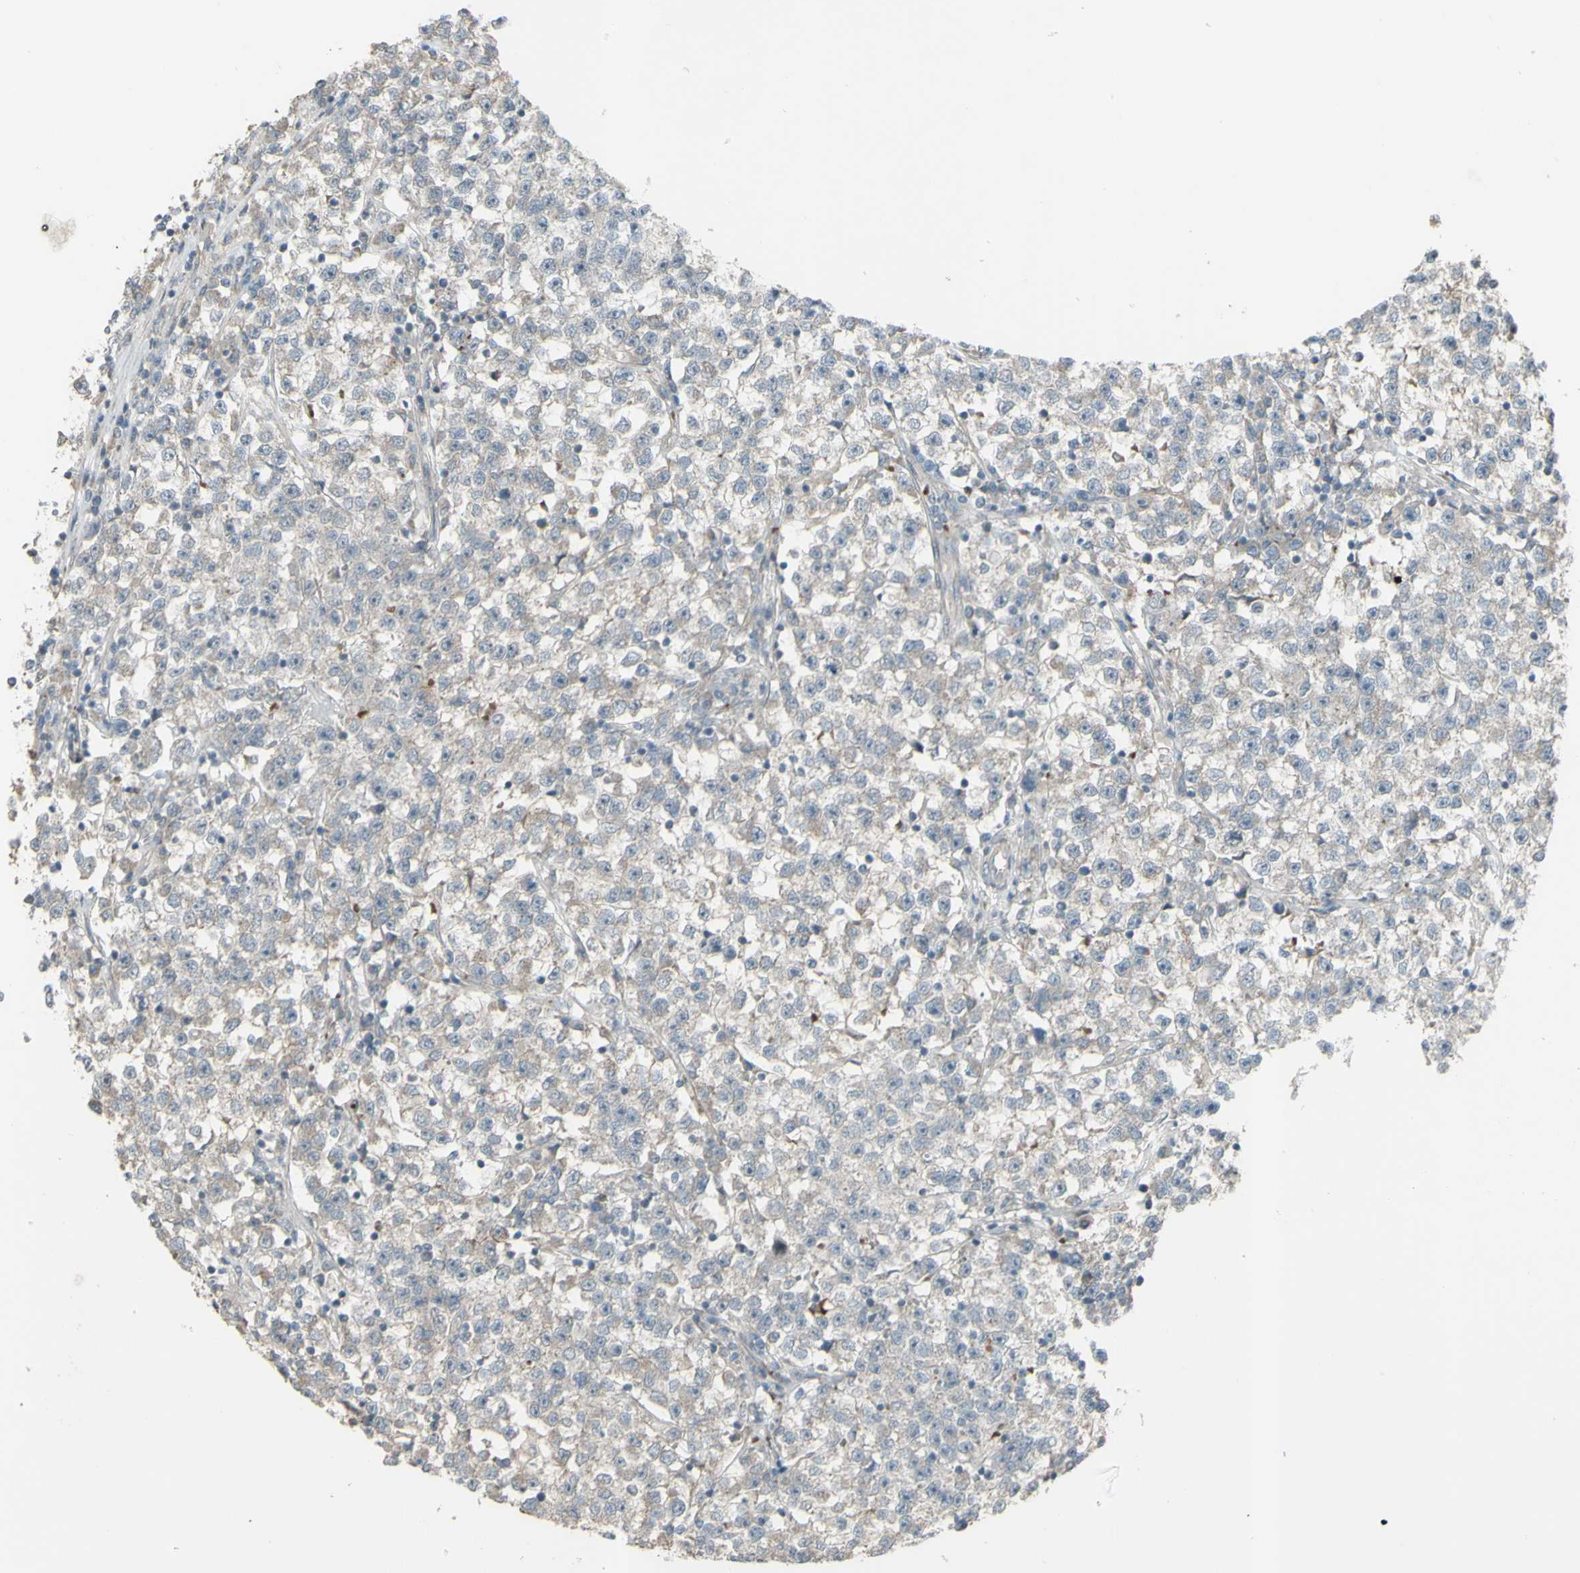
{"staining": {"intensity": "weak", "quantity": ">75%", "location": "cytoplasmic/membranous"}, "tissue": "testis cancer", "cell_type": "Tumor cells", "image_type": "cancer", "snomed": [{"axis": "morphology", "description": "Seminoma, NOS"}, {"axis": "topography", "description": "Testis"}], "caption": "Immunohistochemistry (IHC) staining of testis cancer (seminoma), which exhibits low levels of weak cytoplasmic/membranous expression in about >75% of tumor cells indicating weak cytoplasmic/membranous protein expression. The staining was performed using DAB (brown) for protein detection and nuclei were counterstained in hematoxylin (blue).", "gene": "GRAMD1B", "patient": {"sex": "male", "age": 22}}